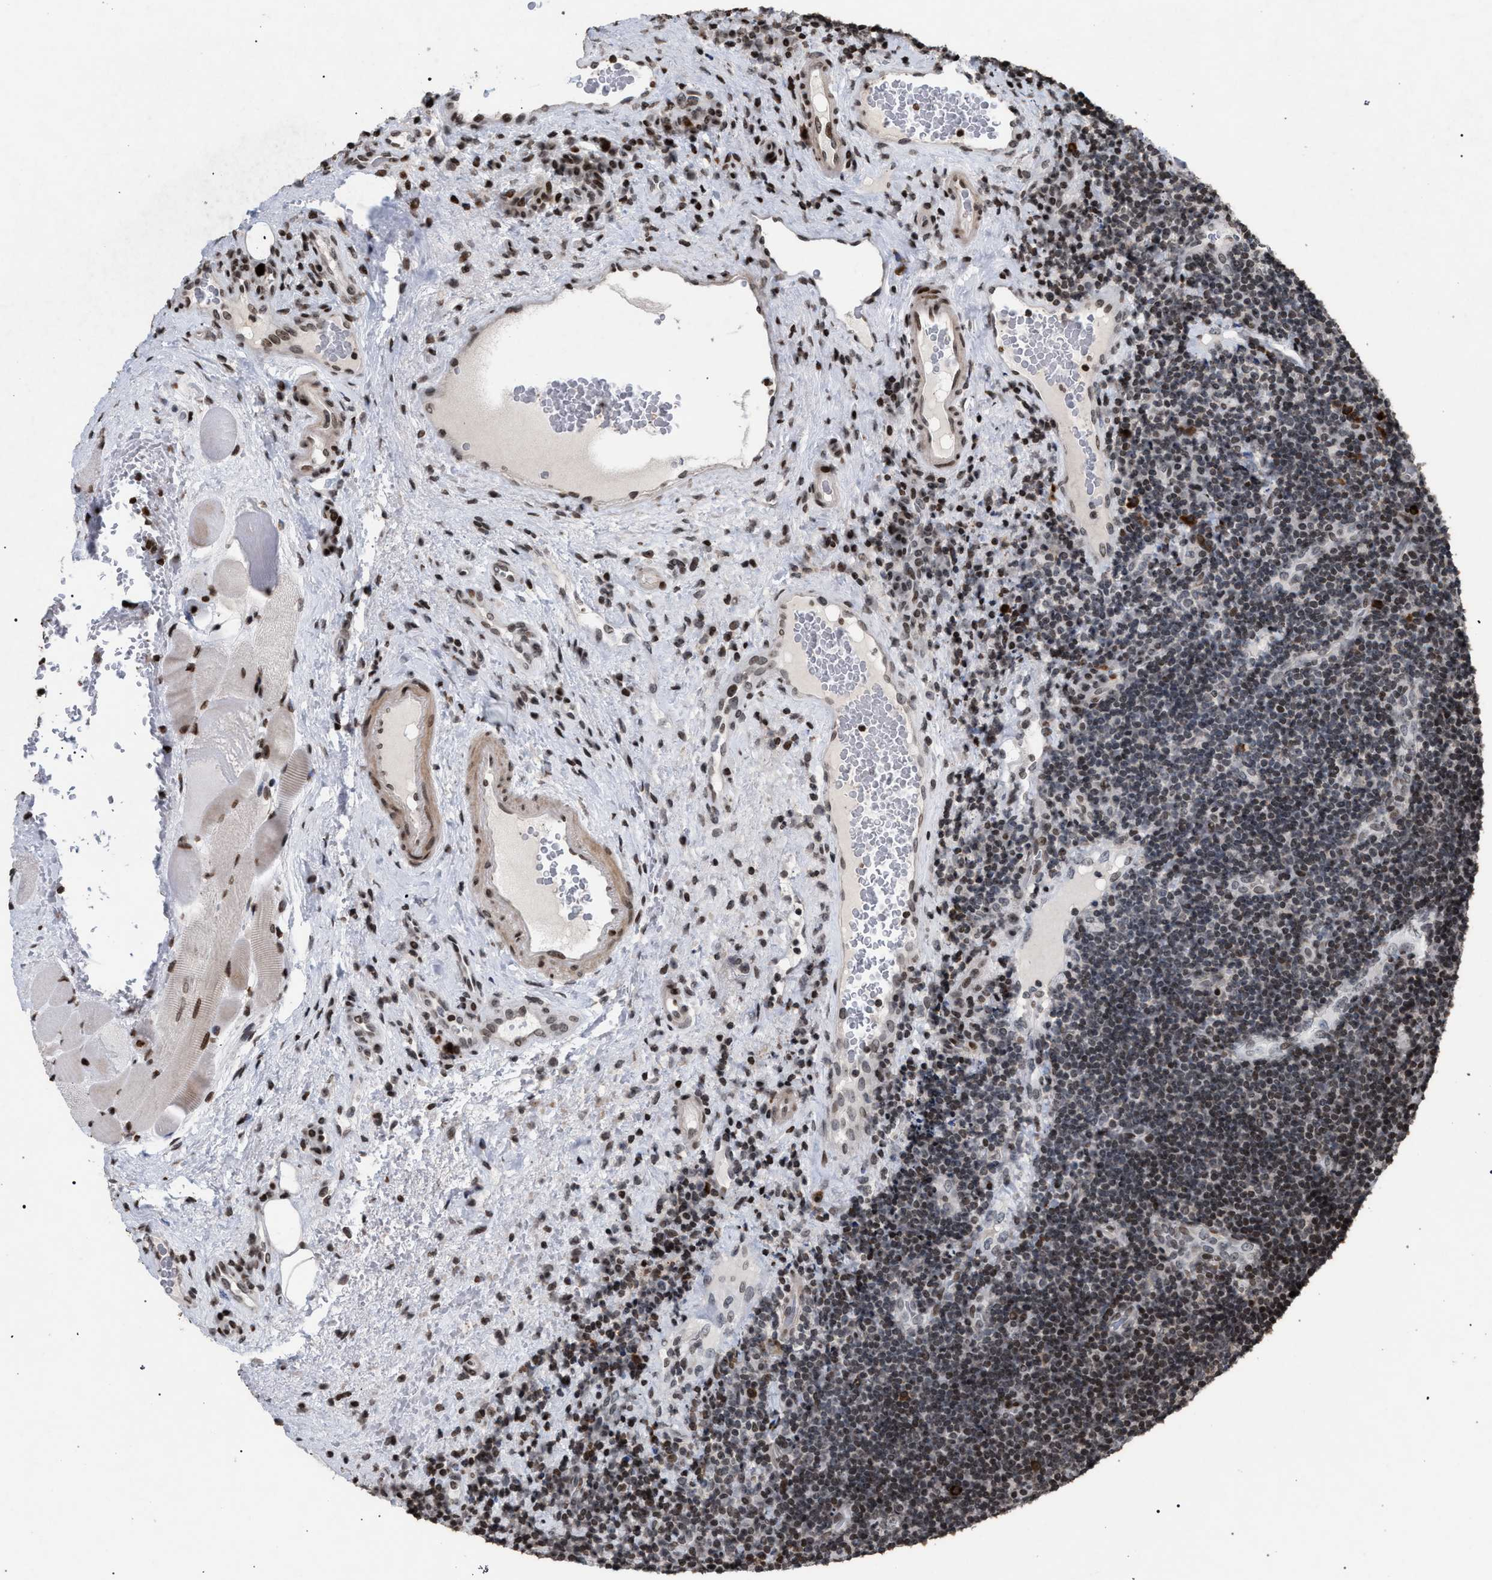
{"staining": {"intensity": "moderate", "quantity": "25%-75%", "location": "nuclear"}, "tissue": "lymphoma", "cell_type": "Tumor cells", "image_type": "cancer", "snomed": [{"axis": "morphology", "description": "Malignant lymphoma, non-Hodgkin's type, High grade"}, {"axis": "topography", "description": "Tonsil"}], "caption": "The image demonstrates immunohistochemical staining of lymphoma. There is moderate nuclear positivity is appreciated in about 25%-75% of tumor cells.", "gene": "FOXD3", "patient": {"sex": "female", "age": 36}}